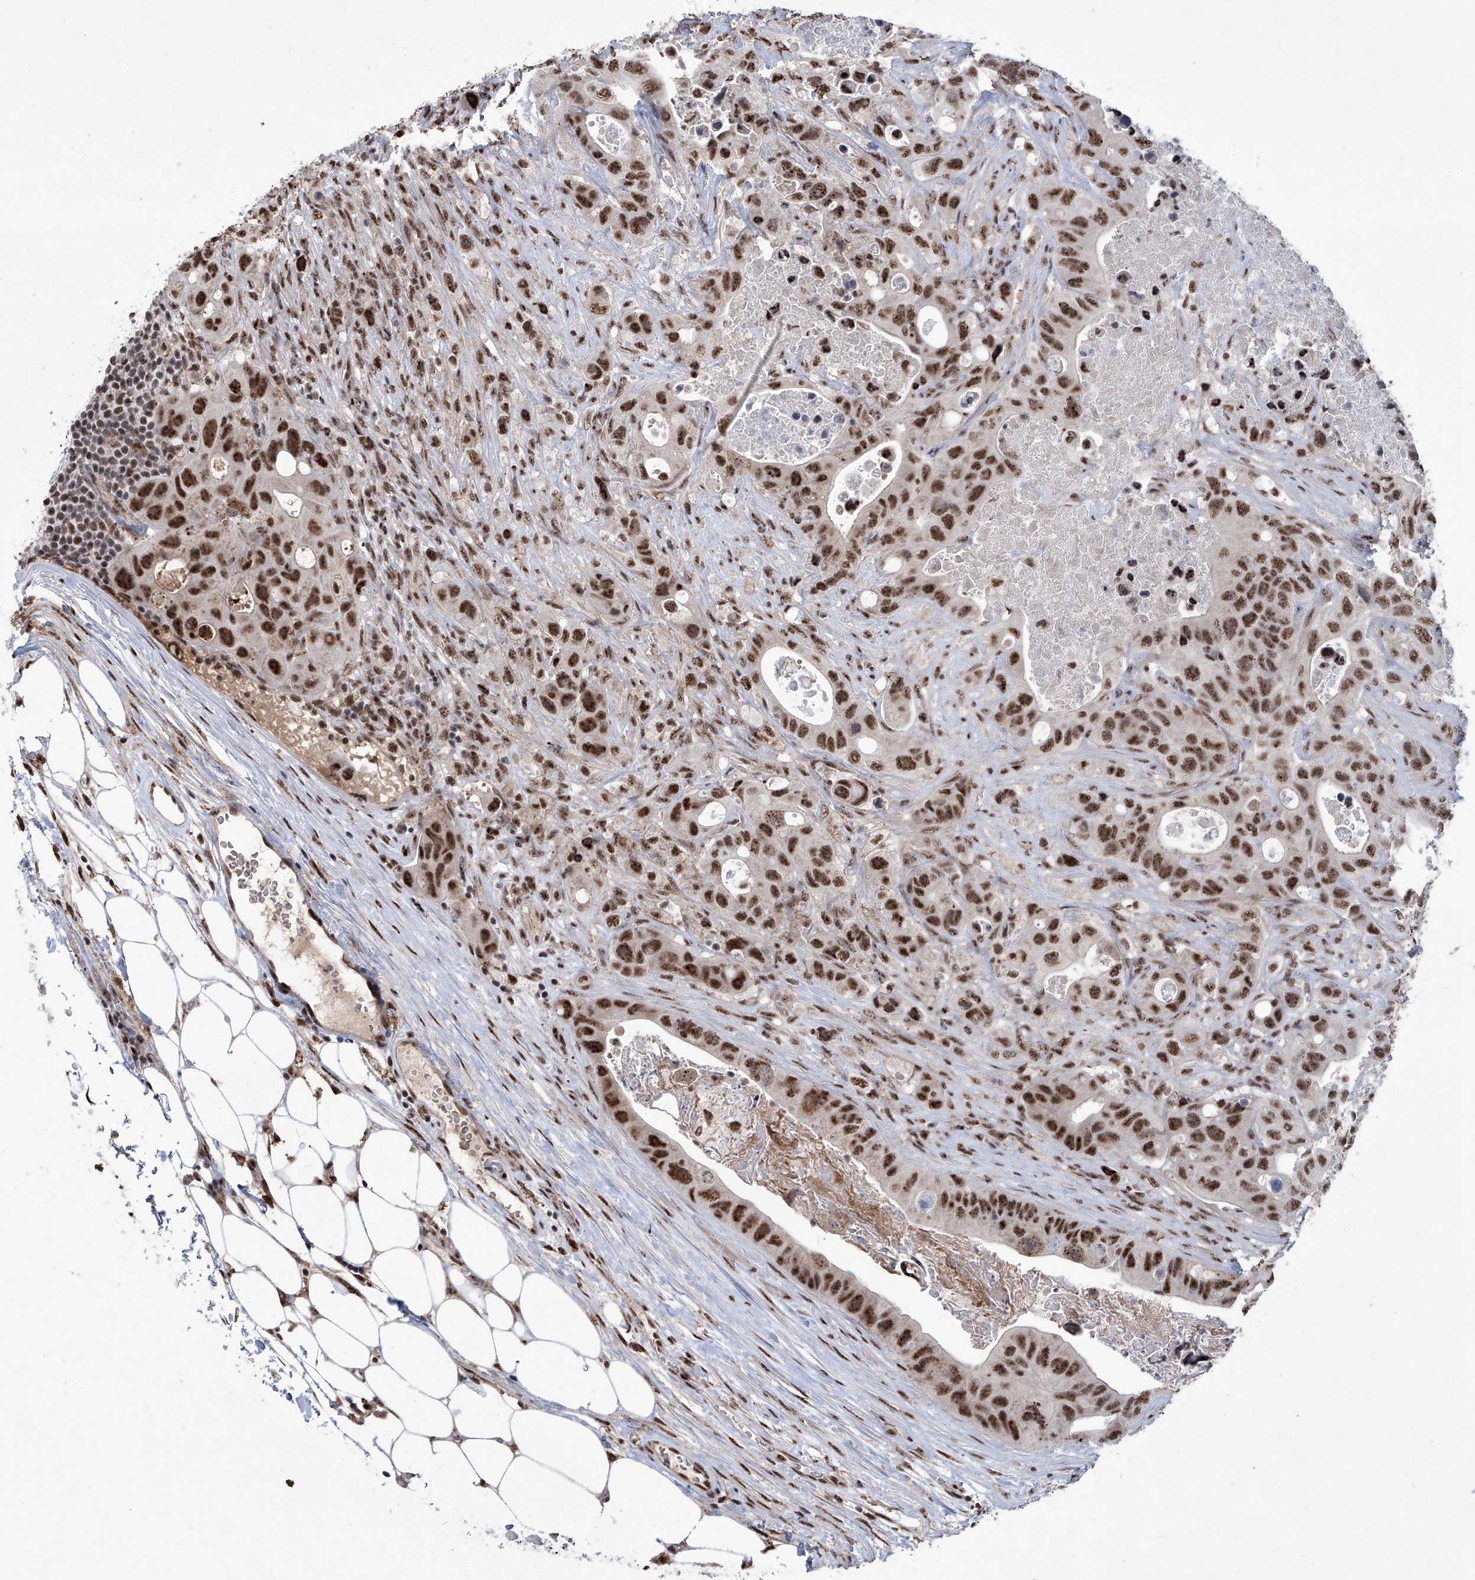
{"staining": {"intensity": "strong", "quantity": ">75%", "location": "nuclear"}, "tissue": "colorectal cancer", "cell_type": "Tumor cells", "image_type": "cancer", "snomed": [{"axis": "morphology", "description": "Adenocarcinoma, NOS"}, {"axis": "topography", "description": "Colon"}], "caption": "Protein analysis of colorectal cancer tissue displays strong nuclear staining in approximately >75% of tumor cells.", "gene": "FBXL4", "patient": {"sex": "female", "age": 46}}